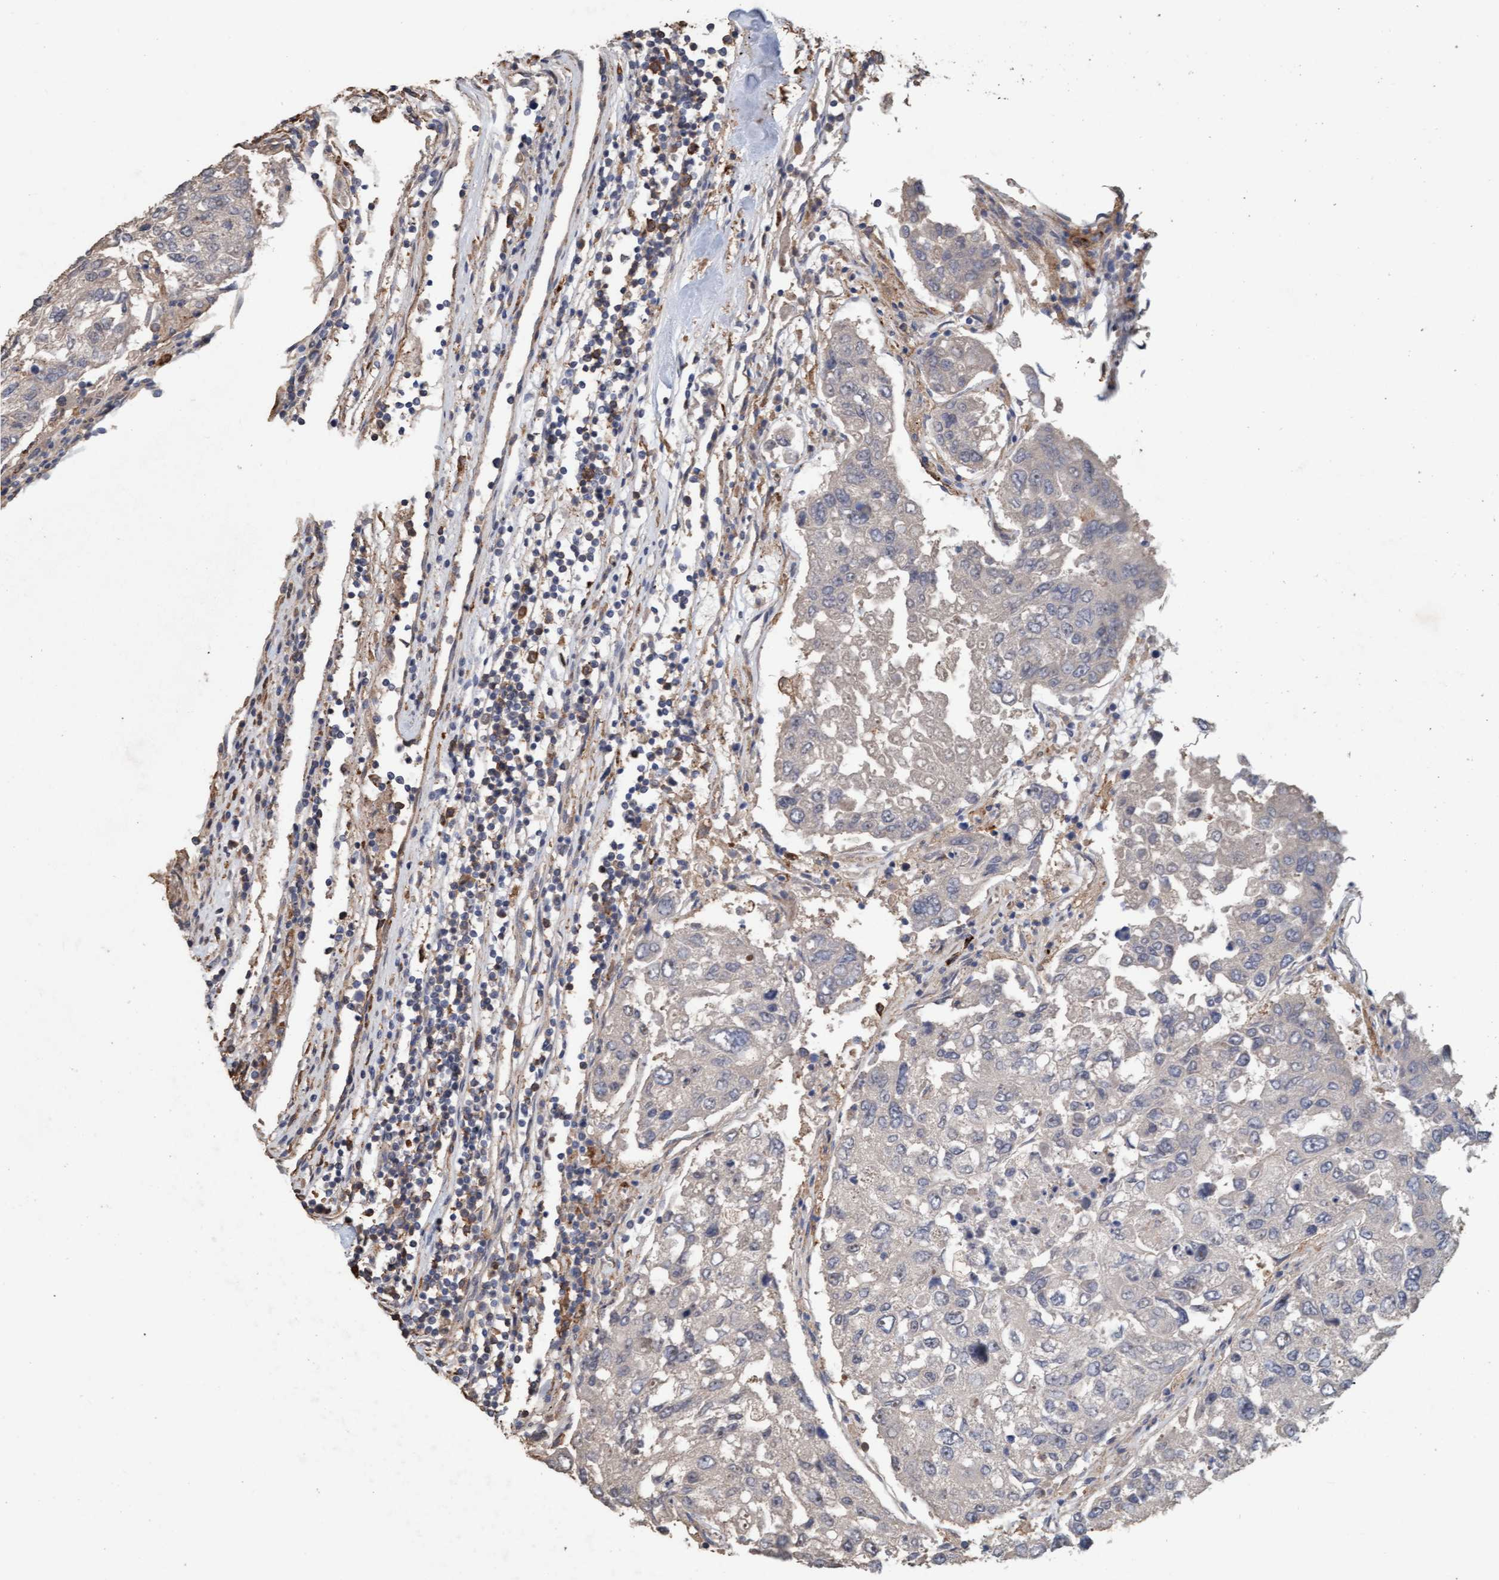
{"staining": {"intensity": "negative", "quantity": "none", "location": "none"}, "tissue": "urothelial cancer", "cell_type": "Tumor cells", "image_type": "cancer", "snomed": [{"axis": "morphology", "description": "Urothelial carcinoma, High grade"}, {"axis": "topography", "description": "Lymph node"}, {"axis": "topography", "description": "Urinary bladder"}], "caption": "Histopathology image shows no protein staining in tumor cells of urothelial cancer tissue. The staining was performed using DAB to visualize the protein expression in brown, while the nuclei were stained in blue with hematoxylin (Magnification: 20x).", "gene": "LONRF1", "patient": {"sex": "male", "age": 51}}